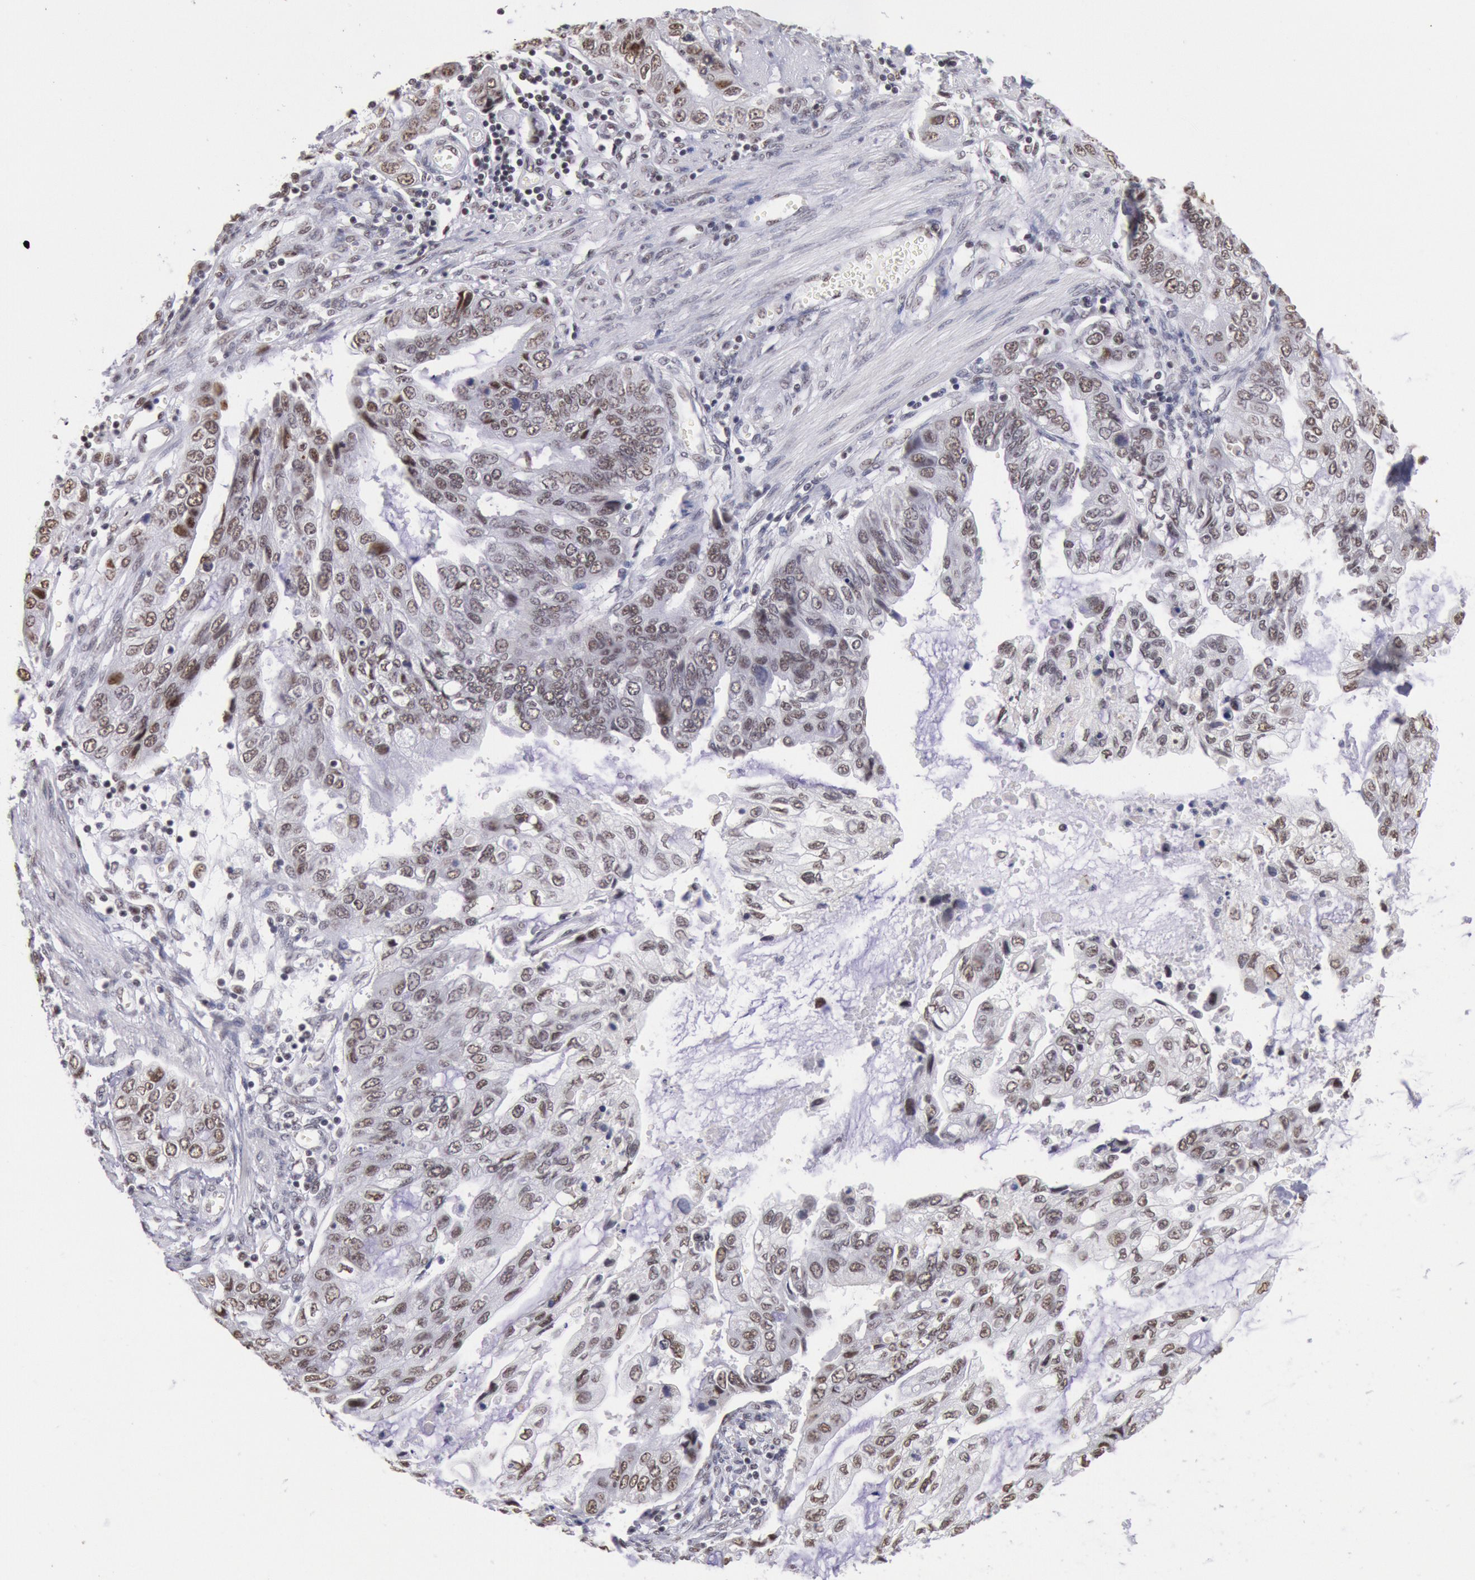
{"staining": {"intensity": "weak", "quantity": ">75%", "location": "nuclear"}, "tissue": "stomach cancer", "cell_type": "Tumor cells", "image_type": "cancer", "snomed": [{"axis": "morphology", "description": "Adenocarcinoma, NOS"}, {"axis": "topography", "description": "Stomach, upper"}], "caption": "Tumor cells exhibit low levels of weak nuclear positivity in about >75% of cells in human stomach adenocarcinoma.", "gene": "SNRPD3", "patient": {"sex": "female", "age": 52}}